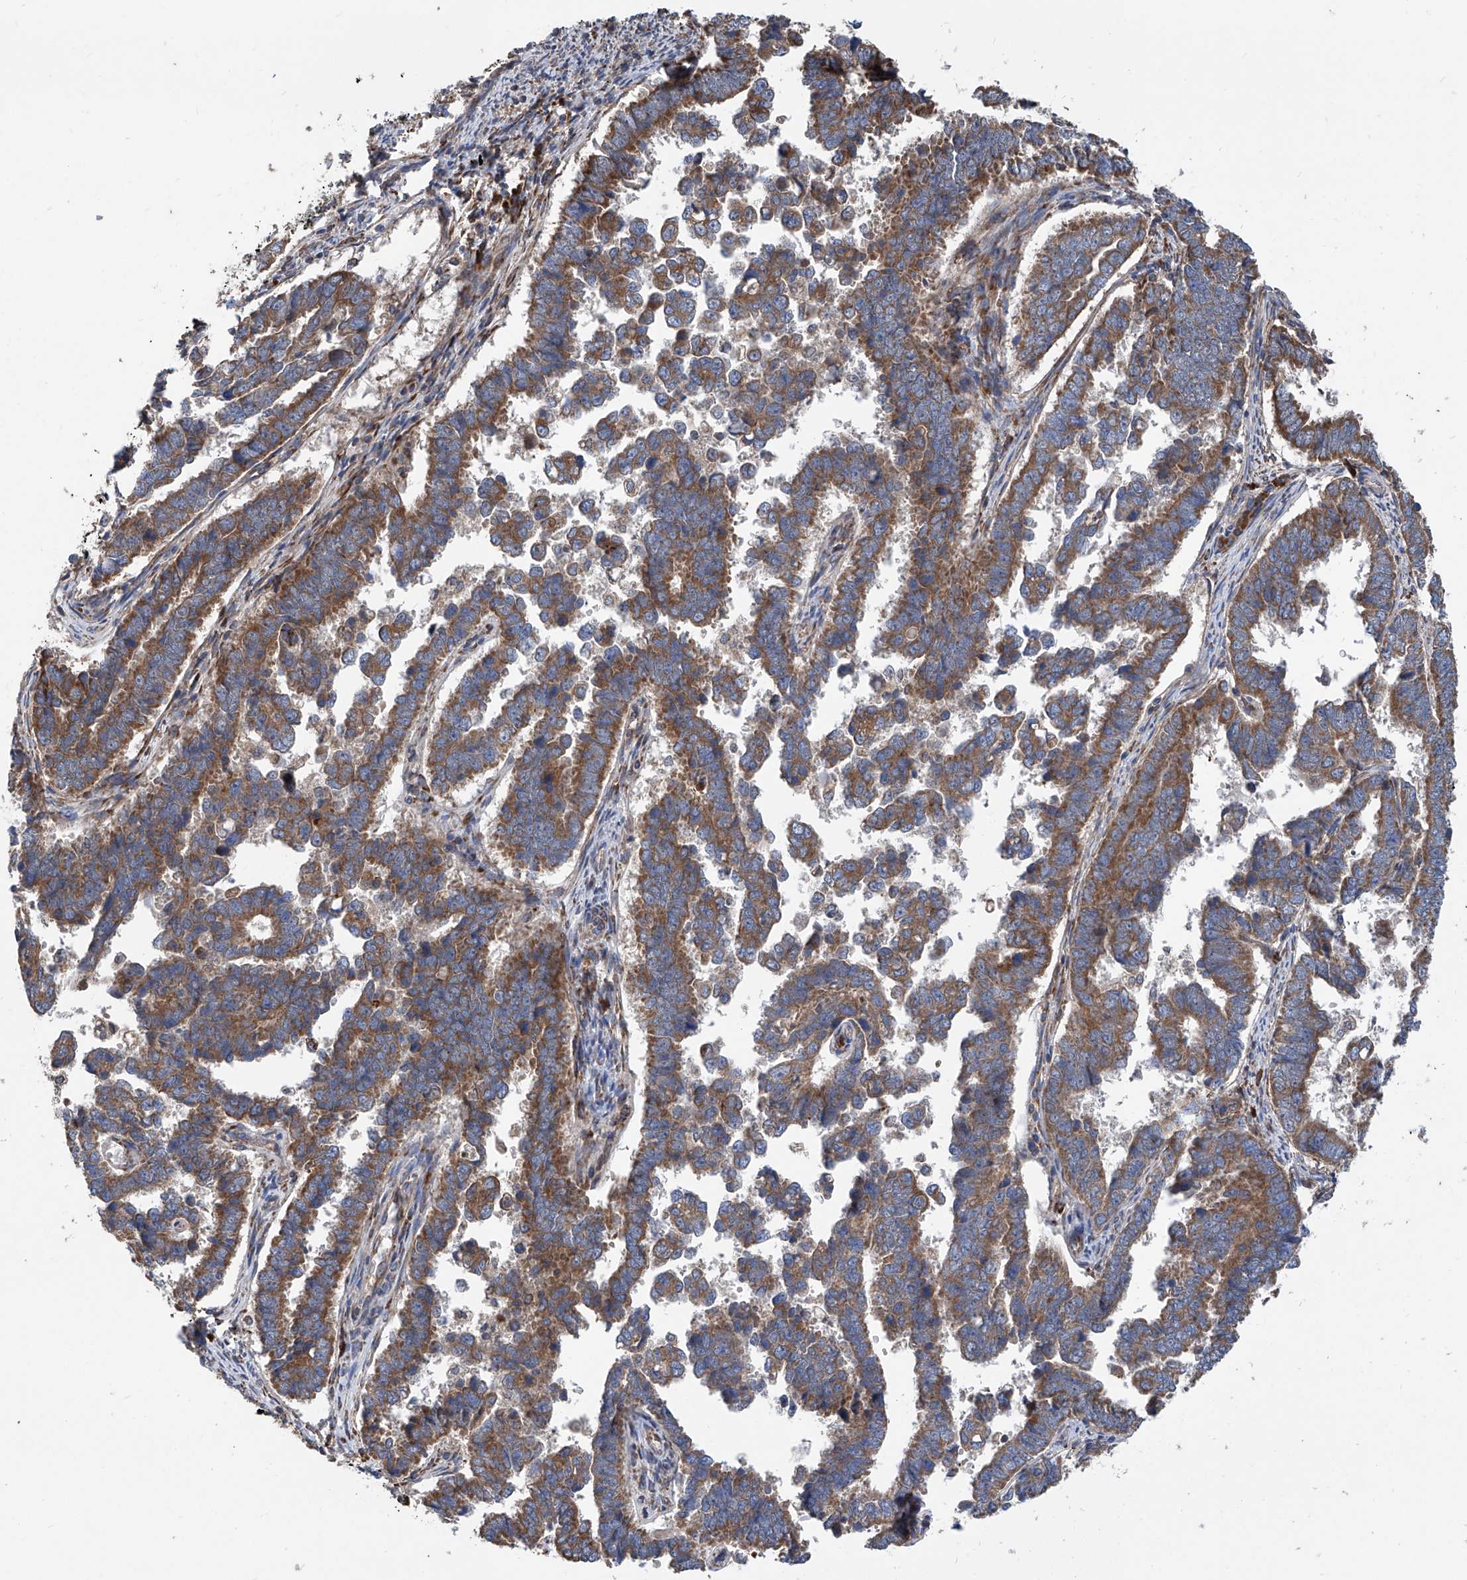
{"staining": {"intensity": "moderate", "quantity": ">75%", "location": "cytoplasmic/membranous"}, "tissue": "endometrial cancer", "cell_type": "Tumor cells", "image_type": "cancer", "snomed": [{"axis": "morphology", "description": "Adenocarcinoma, NOS"}, {"axis": "topography", "description": "Endometrium"}], "caption": "Endometrial adenocarcinoma tissue exhibits moderate cytoplasmic/membranous expression in about >75% of tumor cells", "gene": "ASCC3", "patient": {"sex": "female", "age": 75}}